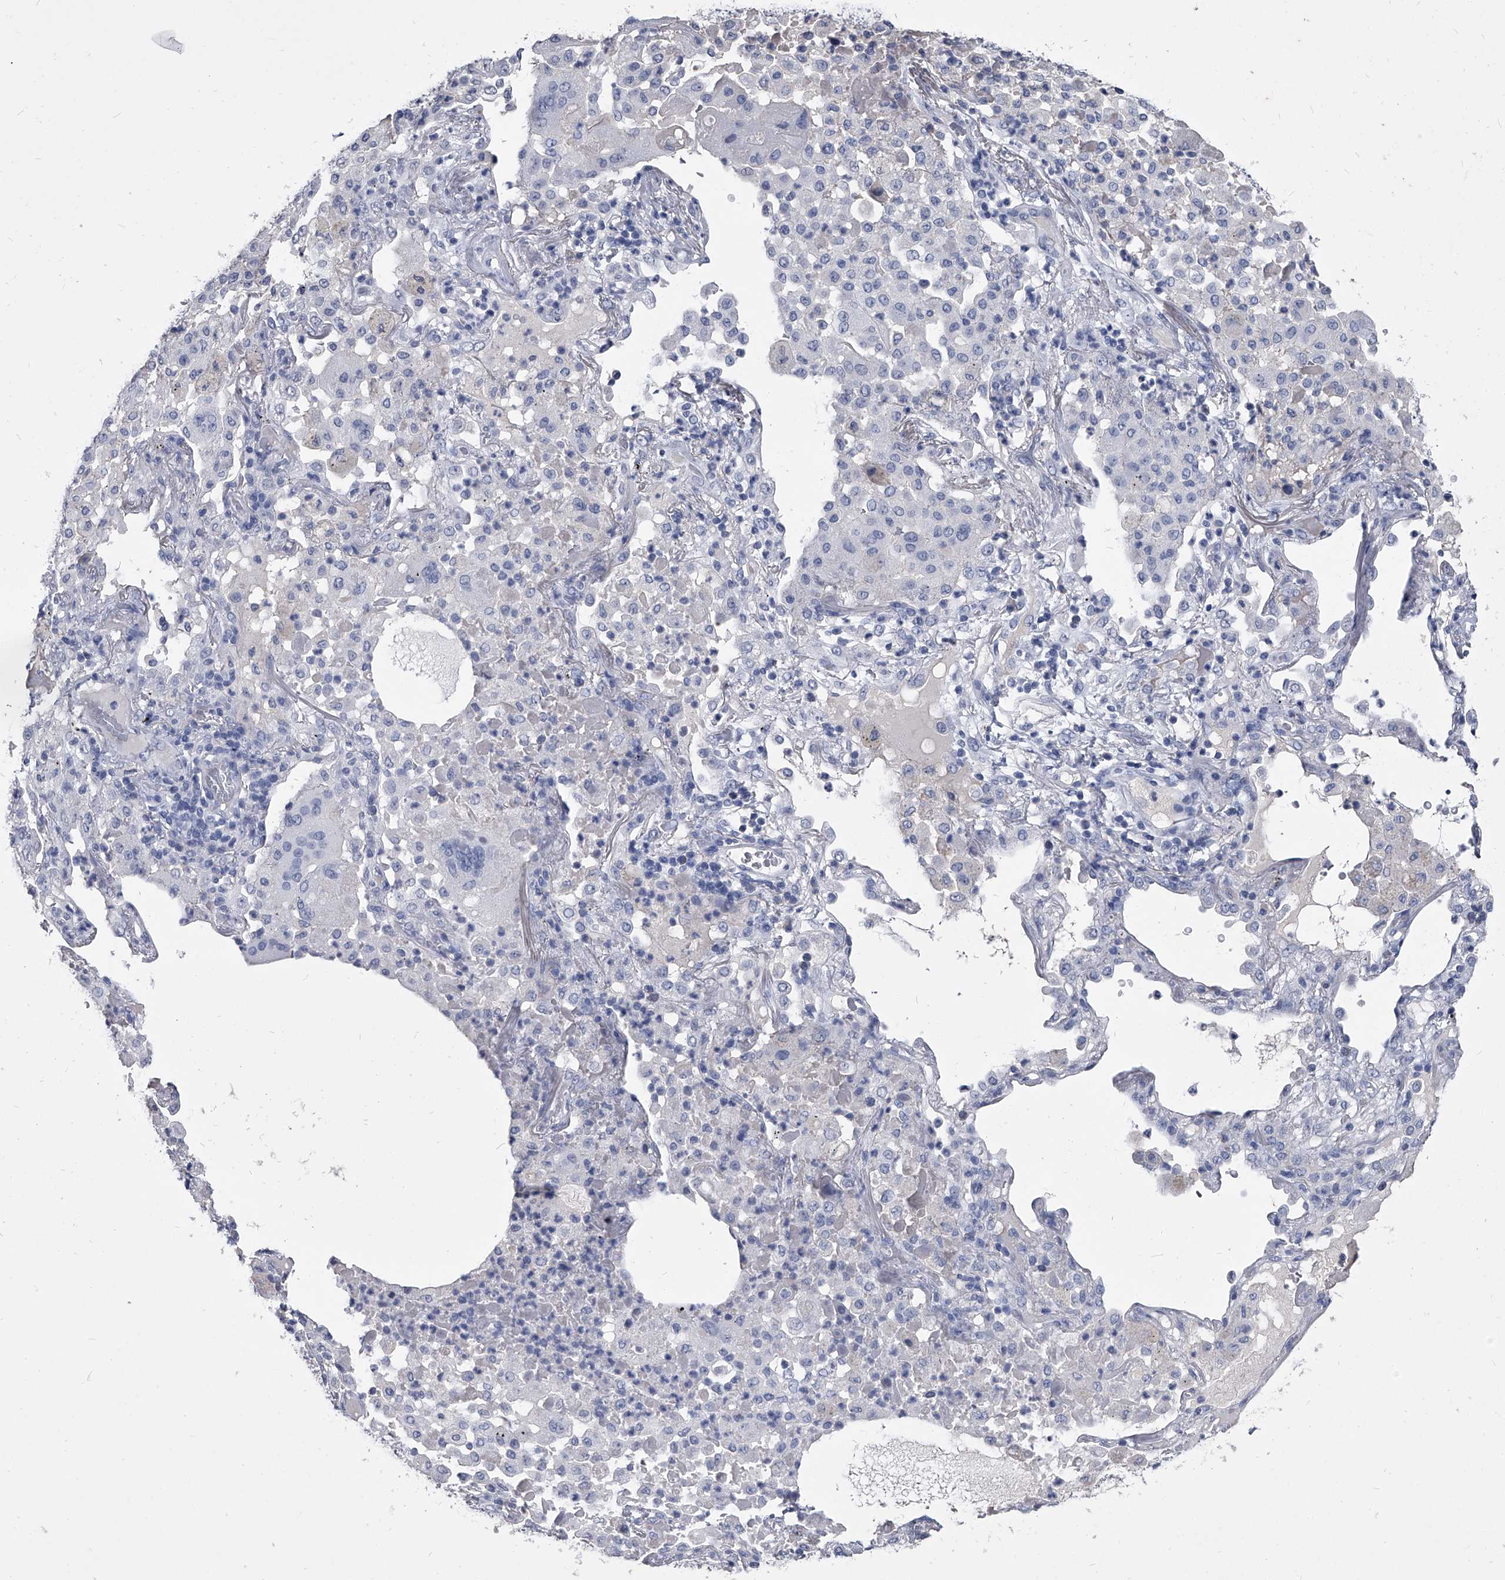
{"staining": {"intensity": "negative", "quantity": "none", "location": "none"}, "tissue": "lung cancer", "cell_type": "Tumor cells", "image_type": "cancer", "snomed": [{"axis": "morphology", "description": "Squamous cell carcinoma, NOS"}, {"axis": "topography", "description": "Lung"}], "caption": "A high-resolution image shows immunohistochemistry (IHC) staining of lung squamous cell carcinoma, which exhibits no significant staining in tumor cells.", "gene": "BCAS1", "patient": {"sex": "male", "age": 57}}